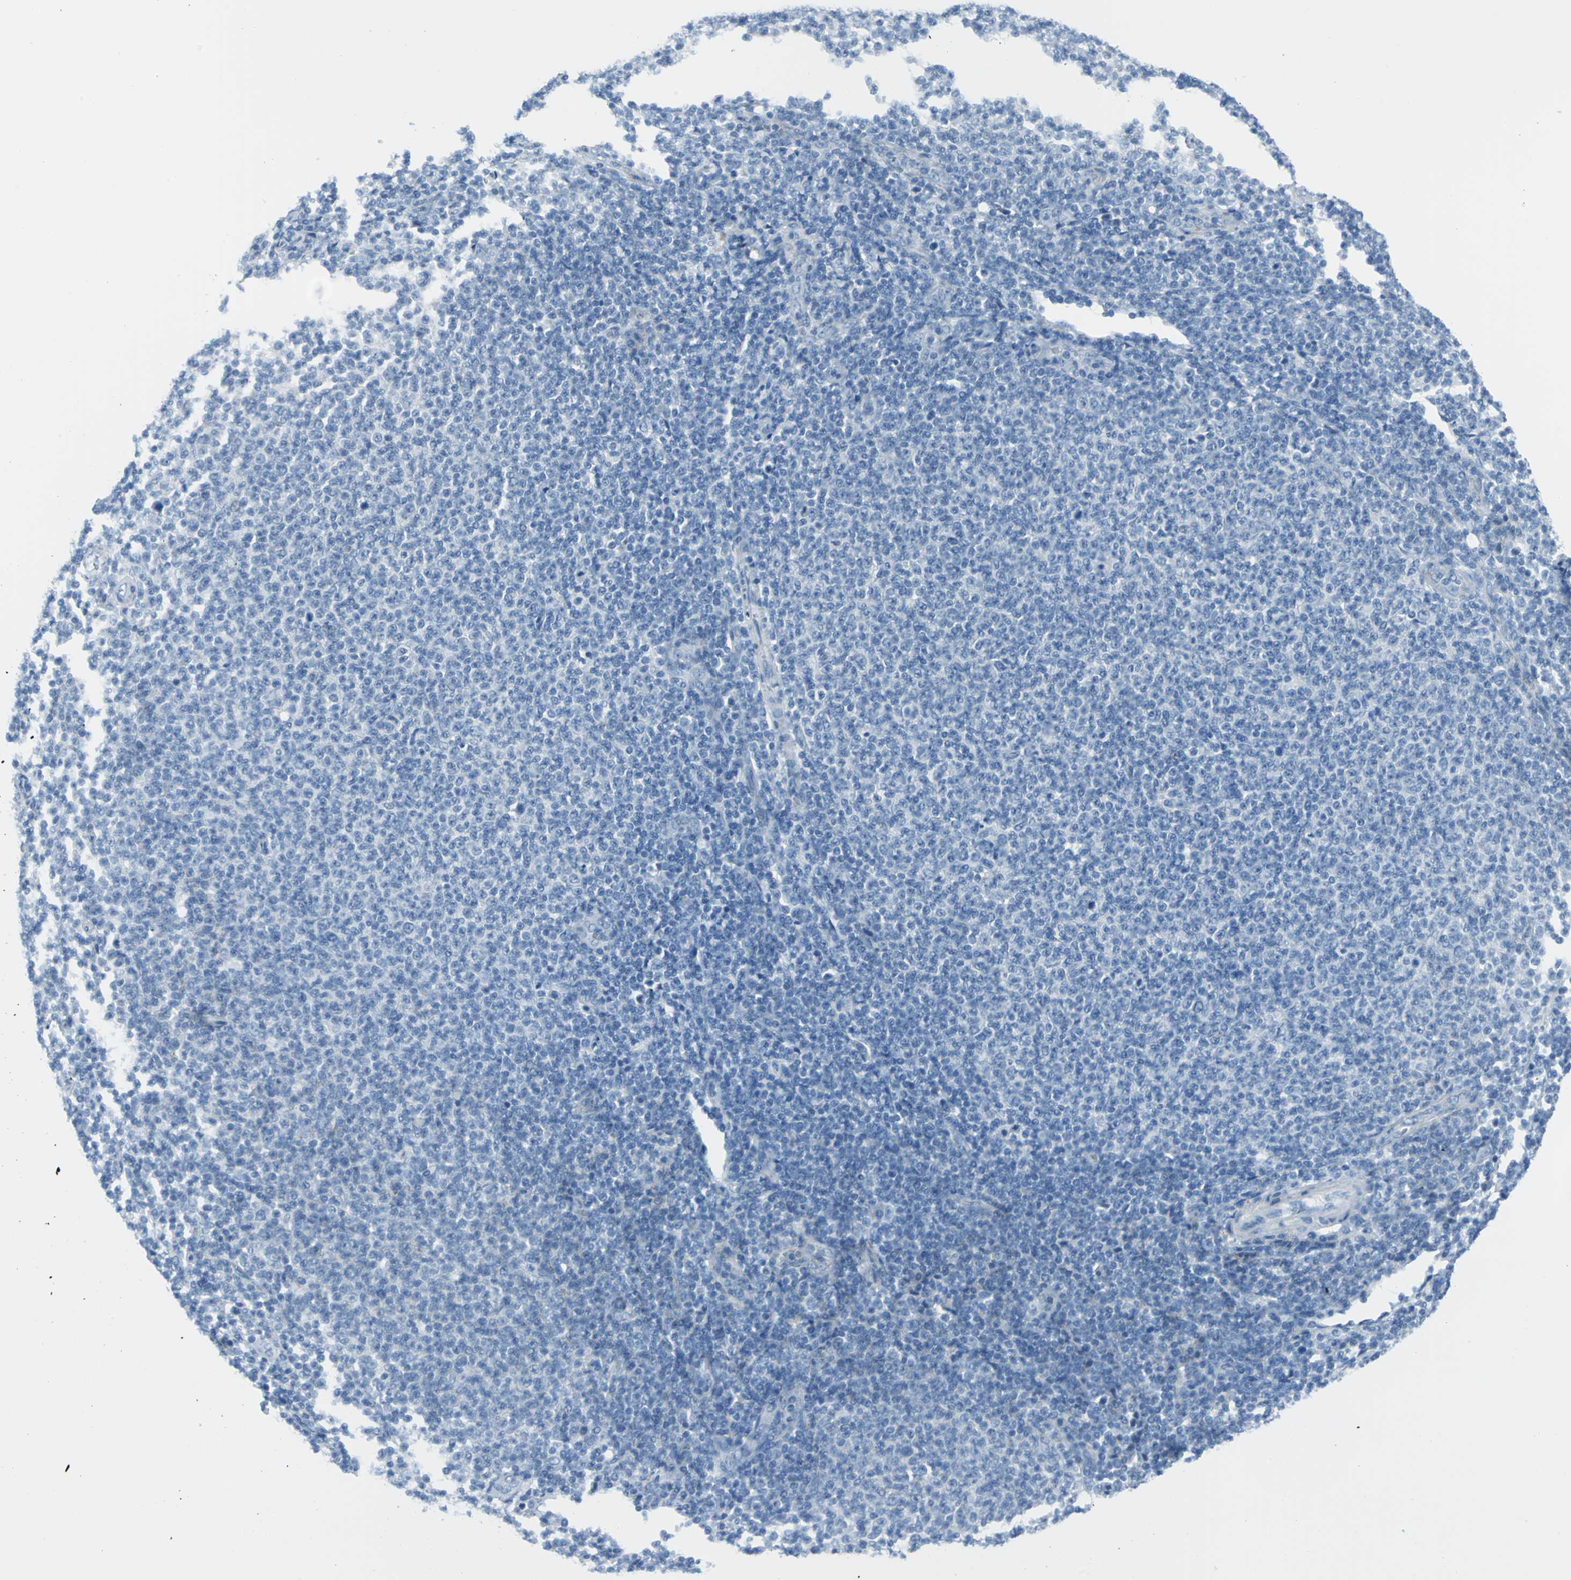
{"staining": {"intensity": "negative", "quantity": "none", "location": "none"}, "tissue": "lymphoma", "cell_type": "Tumor cells", "image_type": "cancer", "snomed": [{"axis": "morphology", "description": "Malignant lymphoma, non-Hodgkin's type, Low grade"}, {"axis": "topography", "description": "Lymph node"}], "caption": "Human lymphoma stained for a protein using IHC displays no expression in tumor cells.", "gene": "DNAI2", "patient": {"sex": "male", "age": 66}}